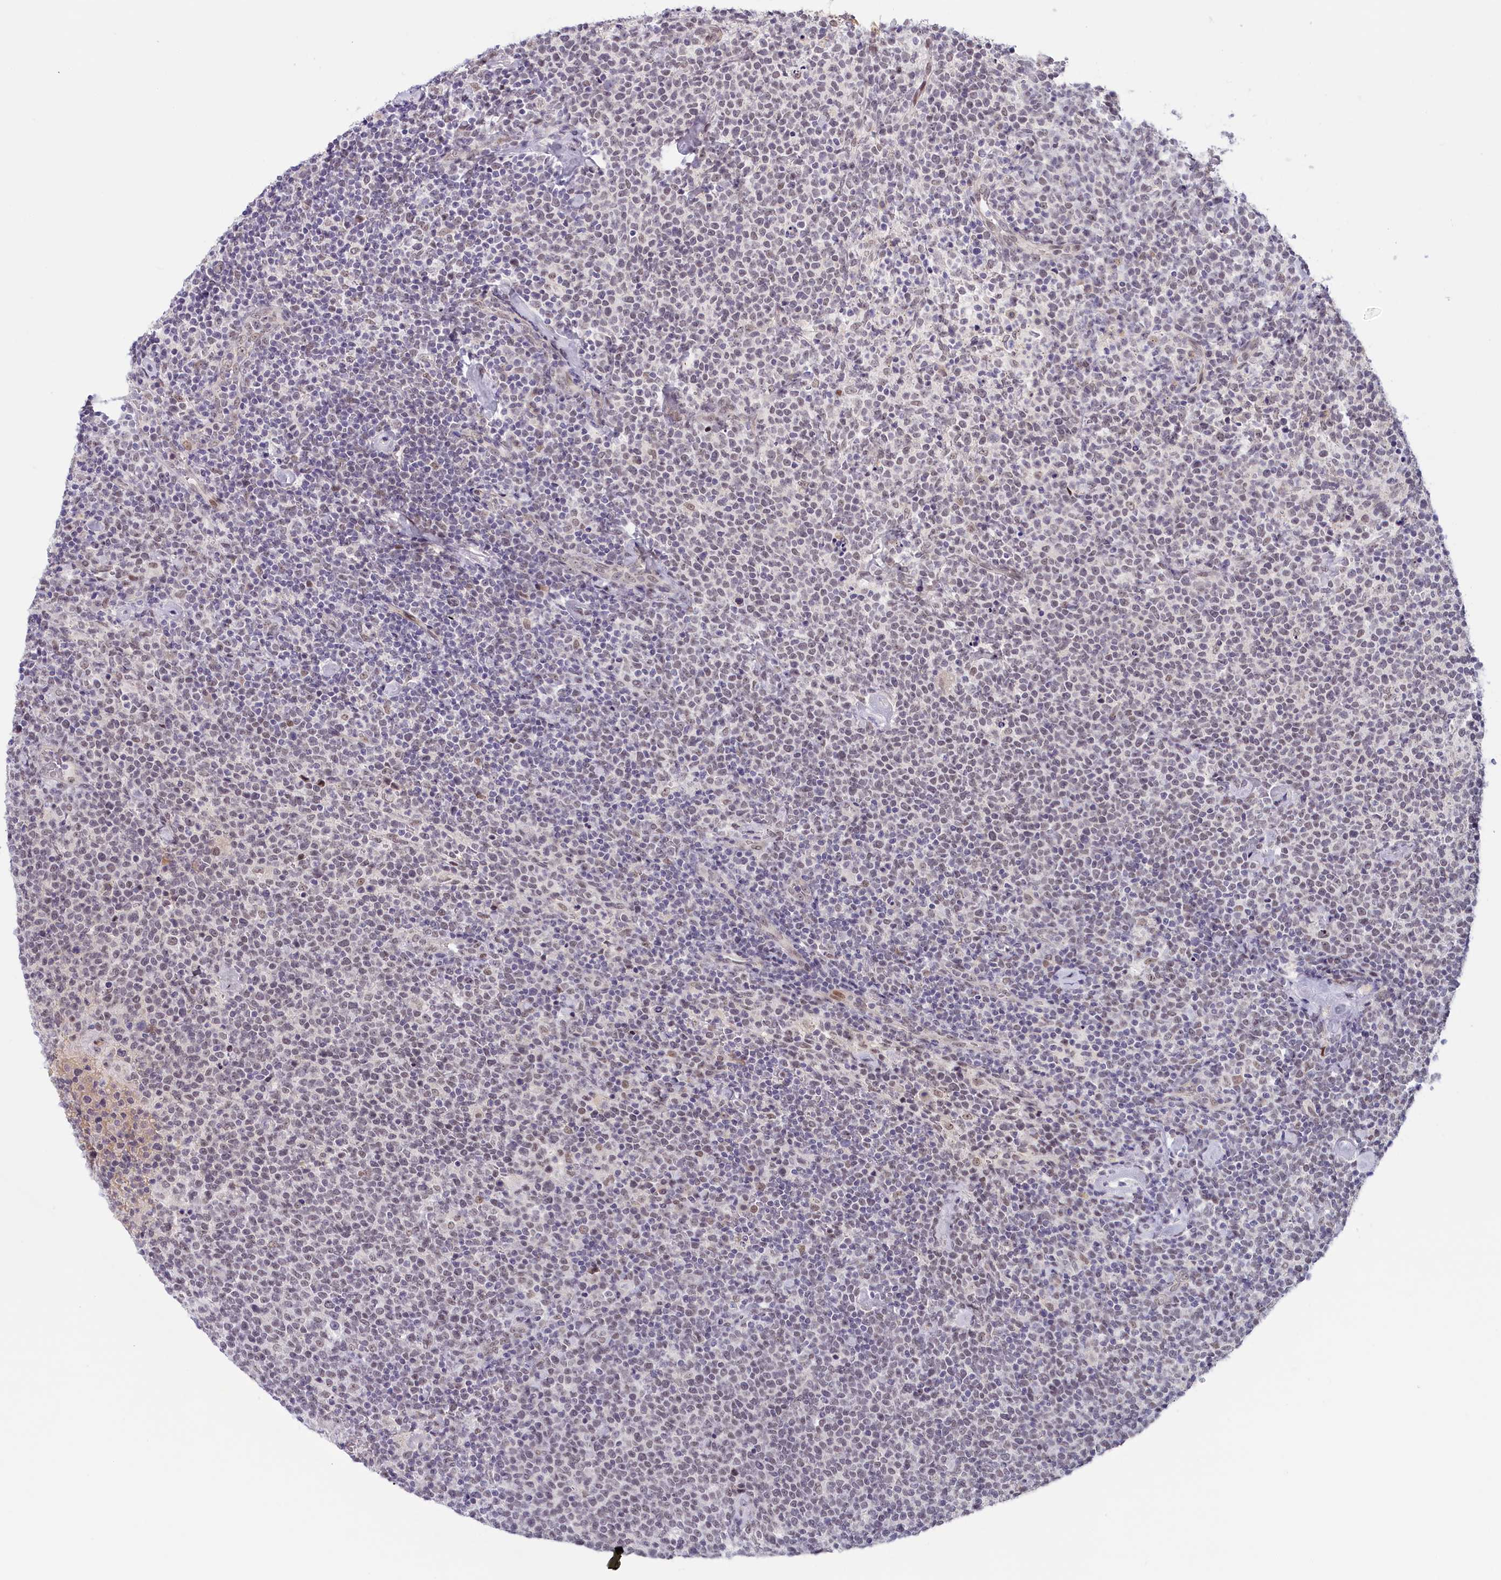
{"staining": {"intensity": "weak", "quantity": "25%-75%", "location": "nuclear"}, "tissue": "lymphoma", "cell_type": "Tumor cells", "image_type": "cancer", "snomed": [{"axis": "morphology", "description": "Malignant lymphoma, non-Hodgkin's type, High grade"}, {"axis": "topography", "description": "Lymph node"}], "caption": "Weak nuclear positivity for a protein is identified in about 25%-75% of tumor cells of malignant lymphoma, non-Hodgkin's type (high-grade) using immunohistochemistry.", "gene": "SEC31B", "patient": {"sex": "male", "age": 61}}